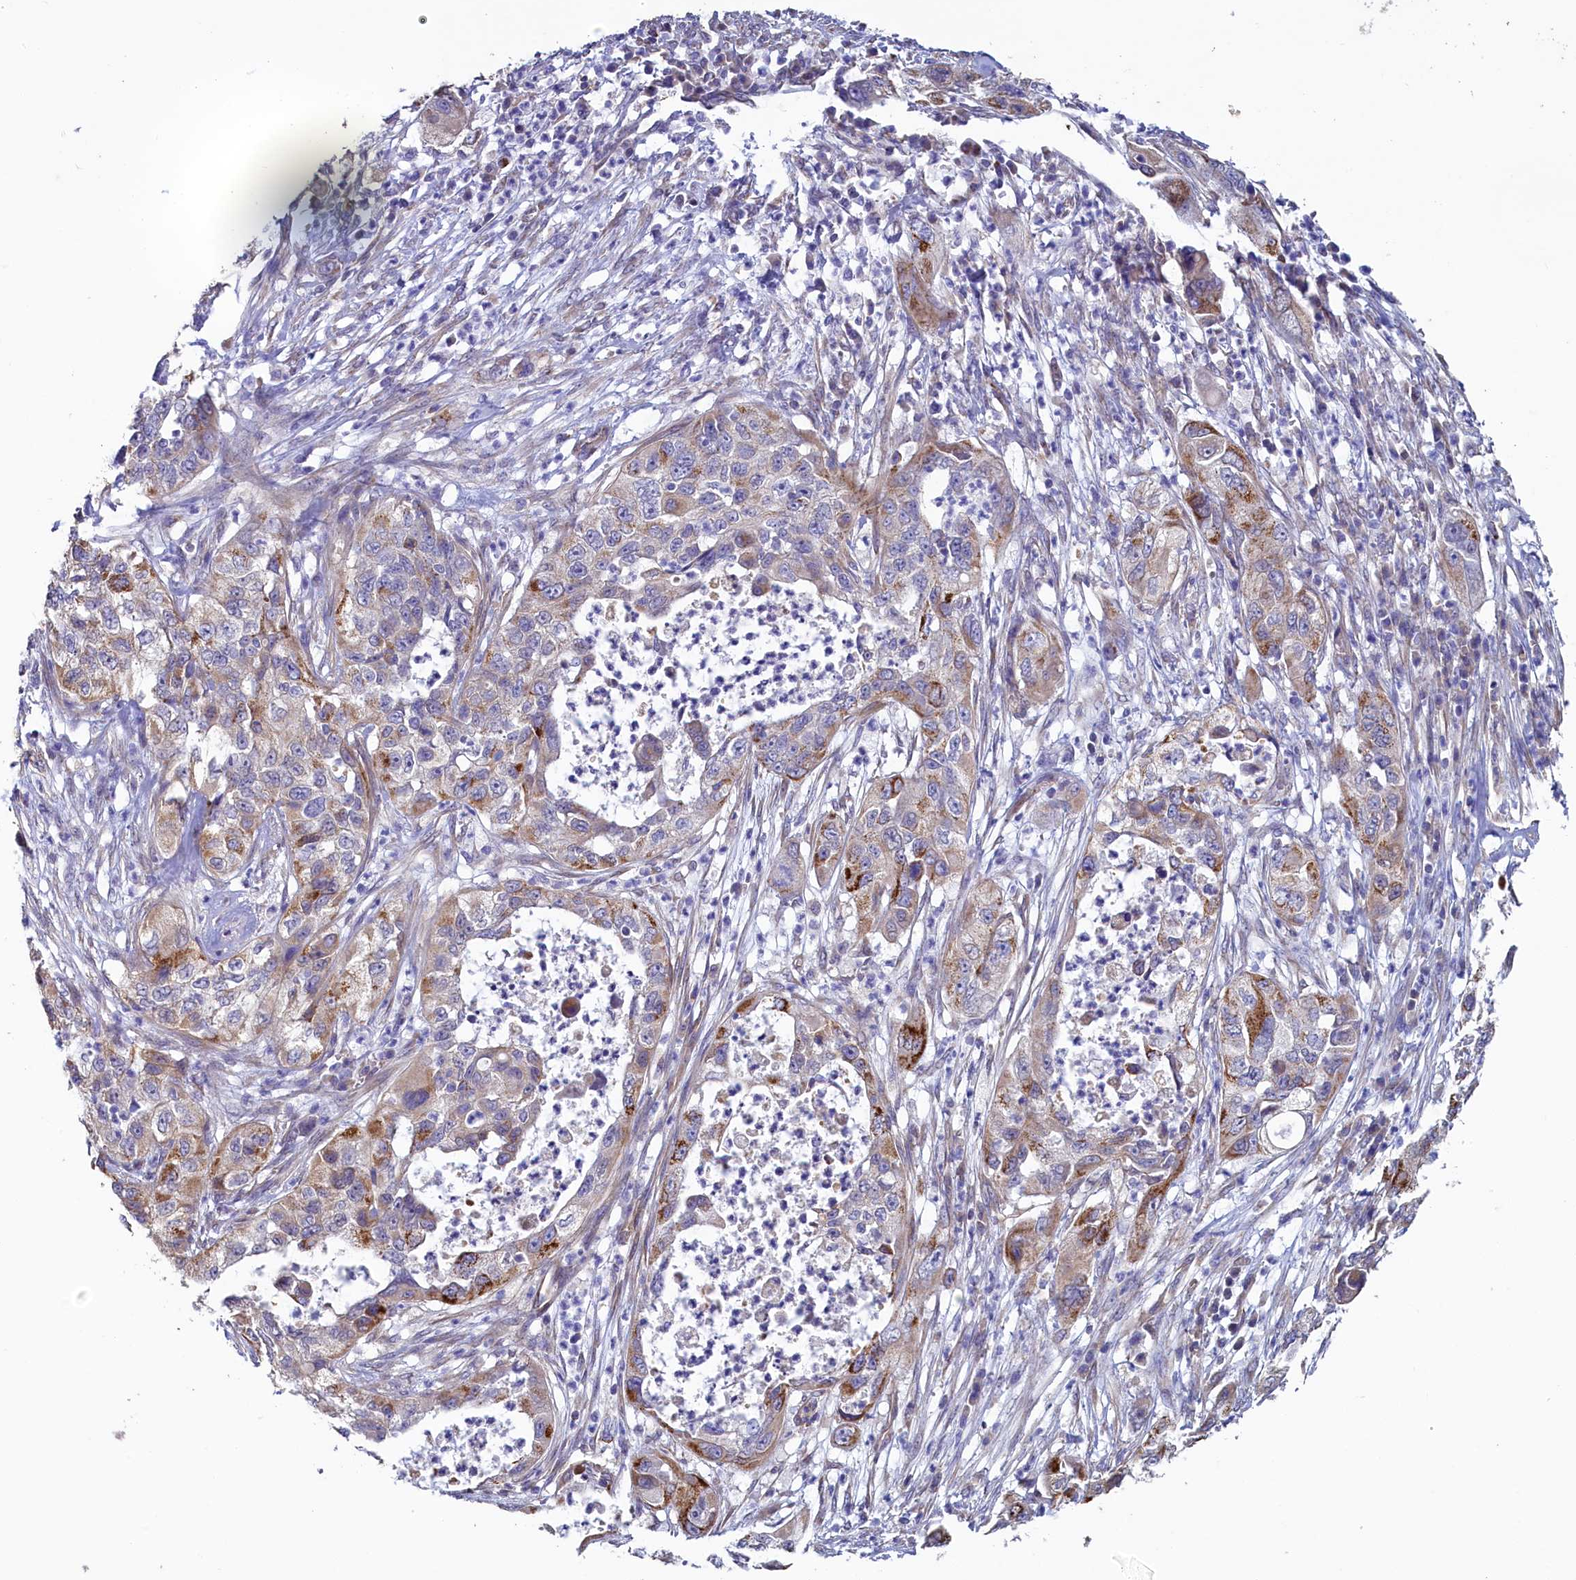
{"staining": {"intensity": "strong", "quantity": "<25%", "location": "cytoplasmic/membranous"}, "tissue": "pancreatic cancer", "cell_type": "Tumor cells", "image_type": "cancer", "snomed": [{"axis": "morphology", "description": "Adenocarcinoma, NOS"}, {"axis": "topography", "description": "Pancreas"}], "caption": "Tumor cells reveal strong cytoplasmic/membranous staining in approximately <25% of cells in pancreatic cancer (adenocarcinoma). The staining is performed using DAB (3,3'-diaminobenzidine) brown chromogen to label protein expression. The nuclei are counter-stained blue using hematoxylin.", "gene": "SPATA2L", "patient": {"sex": "female", "age": 78}}